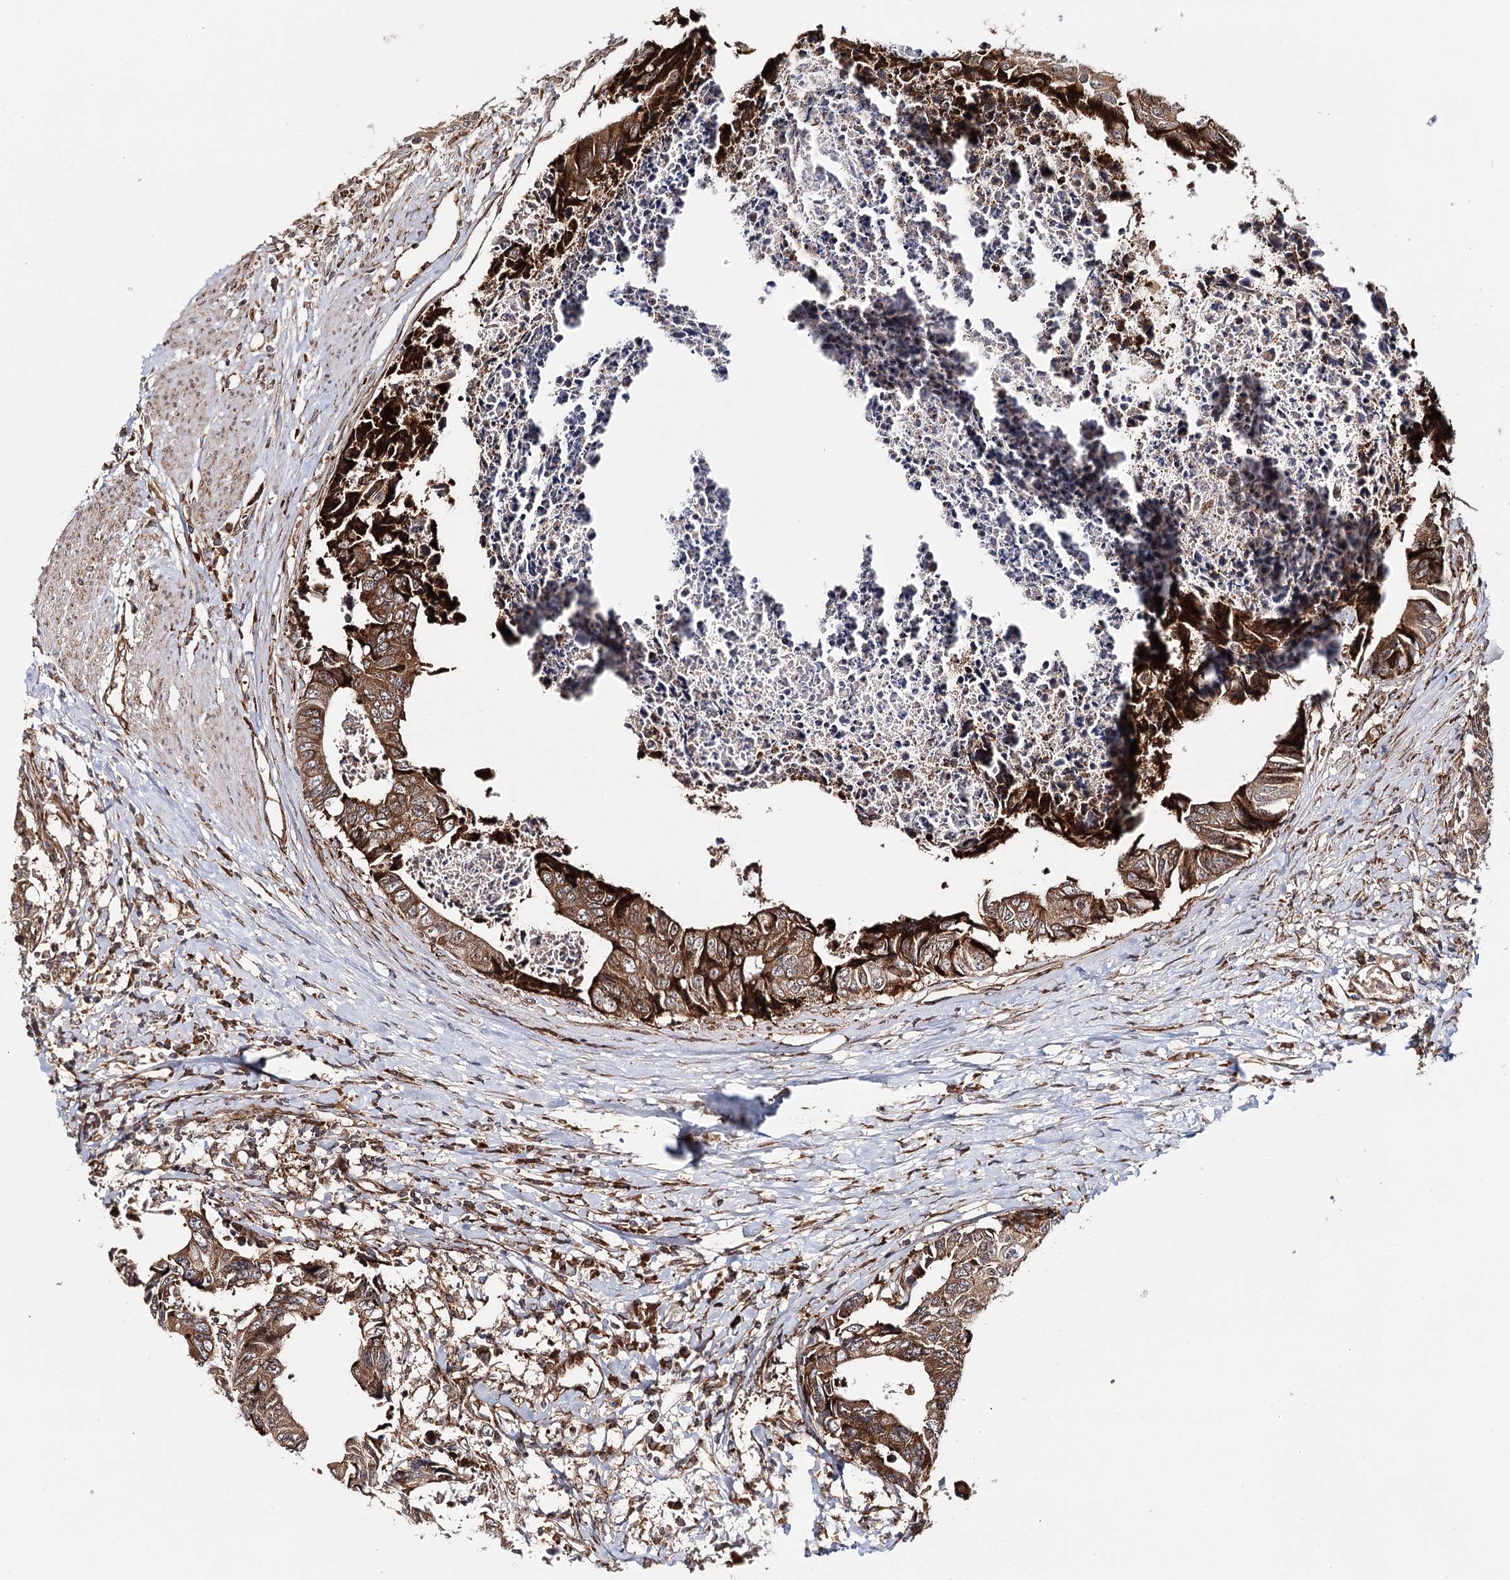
{"staining": {"intensity": "moderate", "quantity": ">75%", "location": "cytoplasmic/membranous"}, "tissue": "colorectal cancer", "cell_type": "Tumor cells", "image_type": "cancer", "snomed": [{"axis": "morphology", "description": "Adenocarcinoma, NOS"}, {"axis": "topography", "description": "Rectum"}], "caption": "Protein expression analysis of colorectal adenocarcinoma shows moderate cytoplasmic/membranous staining in about >75% of tumor cells. The staining was performed using DAB to visualize the protein expression in brown, while the nuclei were stained in blue with hematoxylin (Magnification: 20x).", "gene": "MKNK1", "patient": {"sex": "male", "age": 84}}